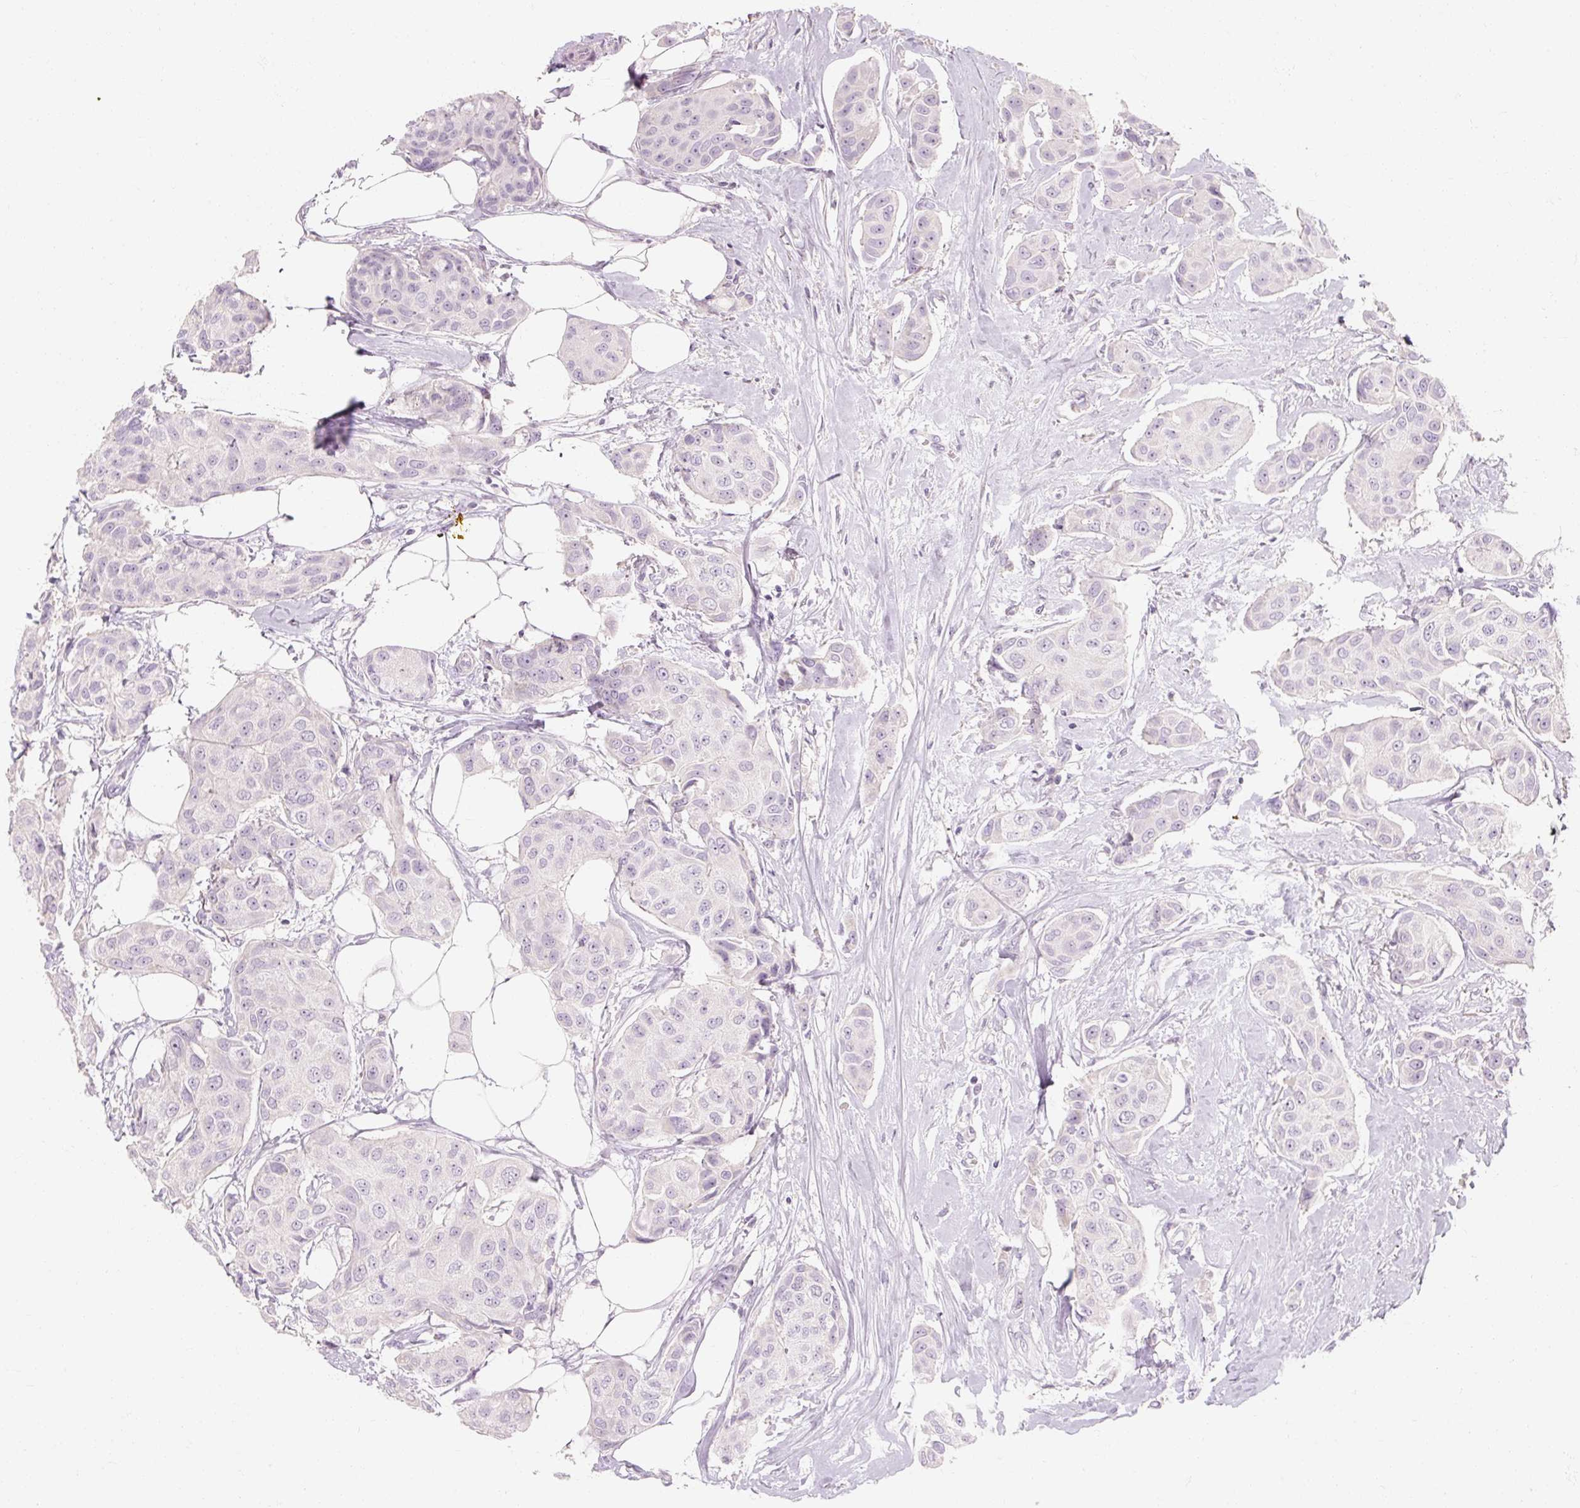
{"staining": {"intensity": "negative", "quantity": "none", "location": "none"}, "tissue": "breast cancer", "cell_type": "Tumor cells", "image_type": "cancer", "snomed": [{"axis": "morphology", "description": "Duct carcinoma"}, {"axis": "topography", "description": "Breast"}, {"axis": "topography", "description": "Lymph node"}], "caption": "This micrograph is of breast cancer (infiltrating ductal carcinoma) stained with IHC to label a protein in brown with the nuclei are counter-stained blue. There is no positivity in tumor cells. (Stains: DAB IHC with hematoxylin counter stain, Microscopy: brightfield microscopy at high magnification).", "gene": "NFE2L3", "patient": {"sex": "female", "age": 80}}